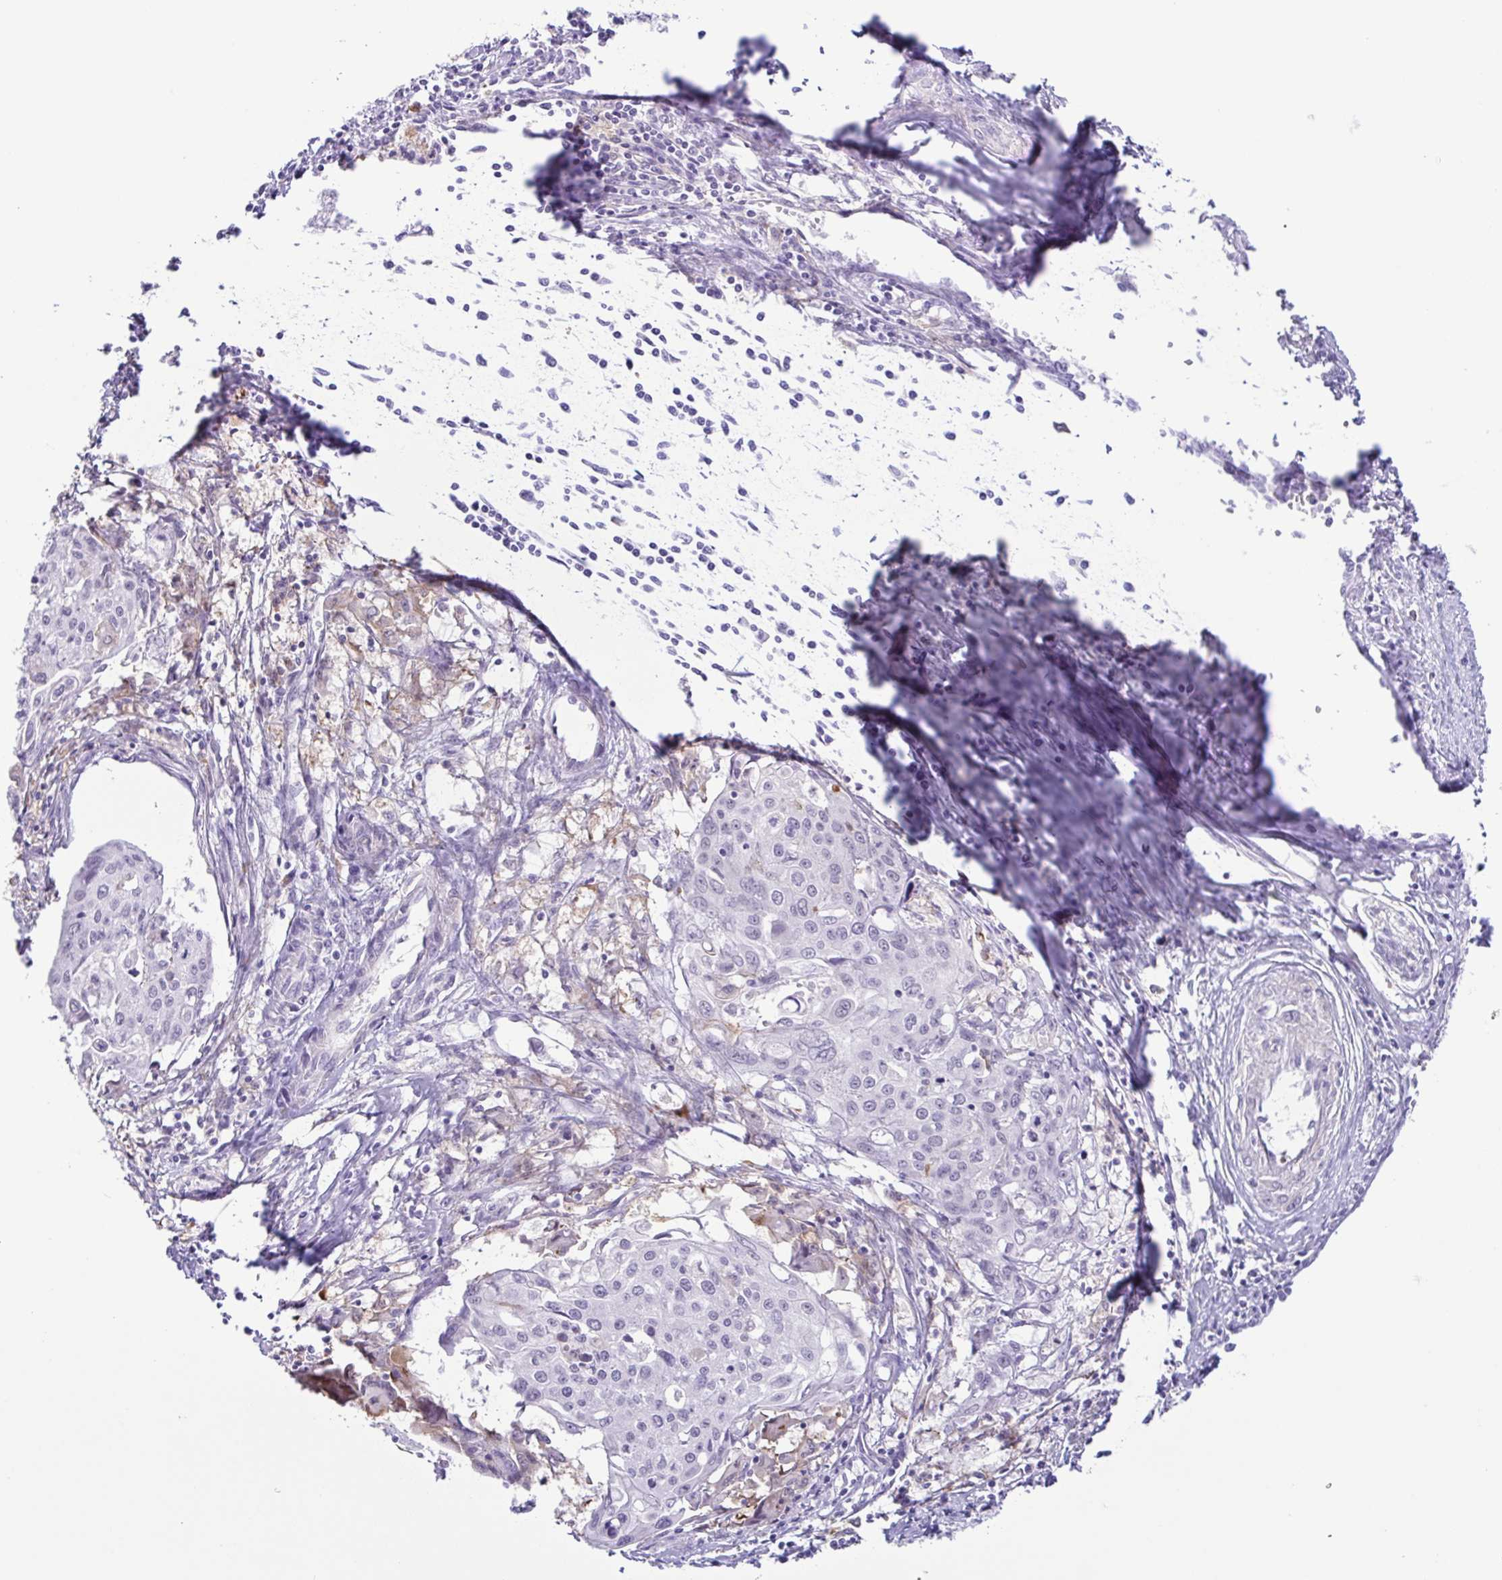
{"staining": {"intensity": "negative", "quantity": "none", "location": "none"}, "tissue": "cervical cancer", "cell_type": "Tumor cells", "image_type": "cancer", "snomed": [{"axis": "morphology", "description": "Squamous cell carcinoma, NOS"}, {"axis": "topography", "description": "Cervix"}], "caption": "Immunohistochemistry micrograph of neoplastic tissue: human cervical cancer stained with DAB demonstrates no significant protein expression in tumor cells. (DAB (3,3'-diaminobenzidine) immunohistochemistry, high magnification).", "gene": "TERT", "patient": {"sex": "female", "age": 38}}